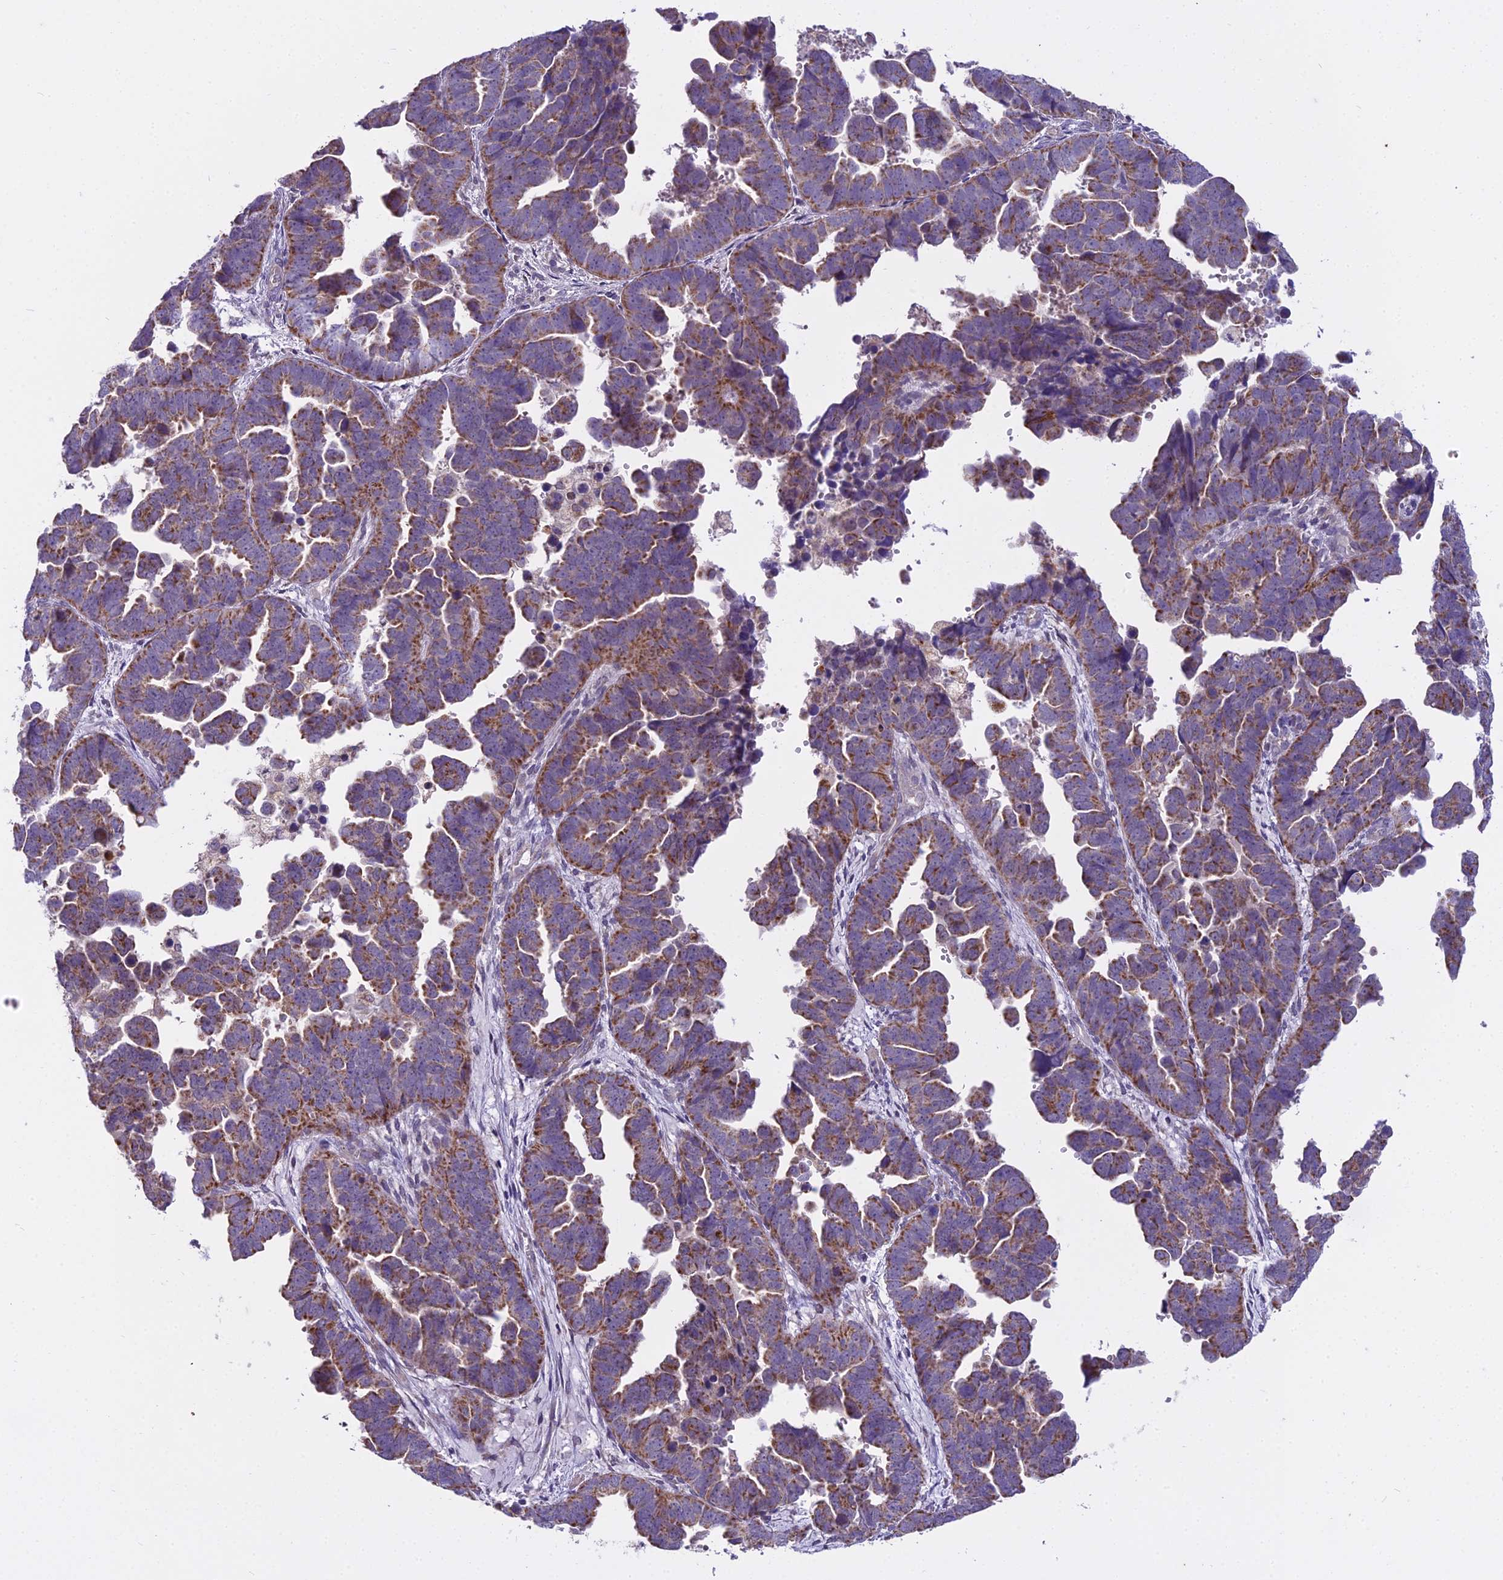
{"staining": {"intensity": "moderate", "quantity": ">75%", "location": "cytoplasmic/membranous"}, "tissue": "endometrial cancer", "cell_type": "Tumor cells", "image_type": "cancer", "snomed": [{"axis": "morphology", "description": "Adenocarcinoma, NOS"}, {"axis": "topography", "description": "Endometrium"}], "caption": "High-magnification brightfield microscopy of adenocarcinoma (endometrial) stained with DAB (3,3'-diaminobenzidine) (brown) and counterstained with hematoxylin (blue). tumor cells exhibit moderate cytoplasmic/membranous positivity is seen in approximately>75% of cells. (brown staining indicates protein expression, while blue staining denotes nuclei).", "gene": "DUS2", "patient": {"sex": "female", "age": 75}}